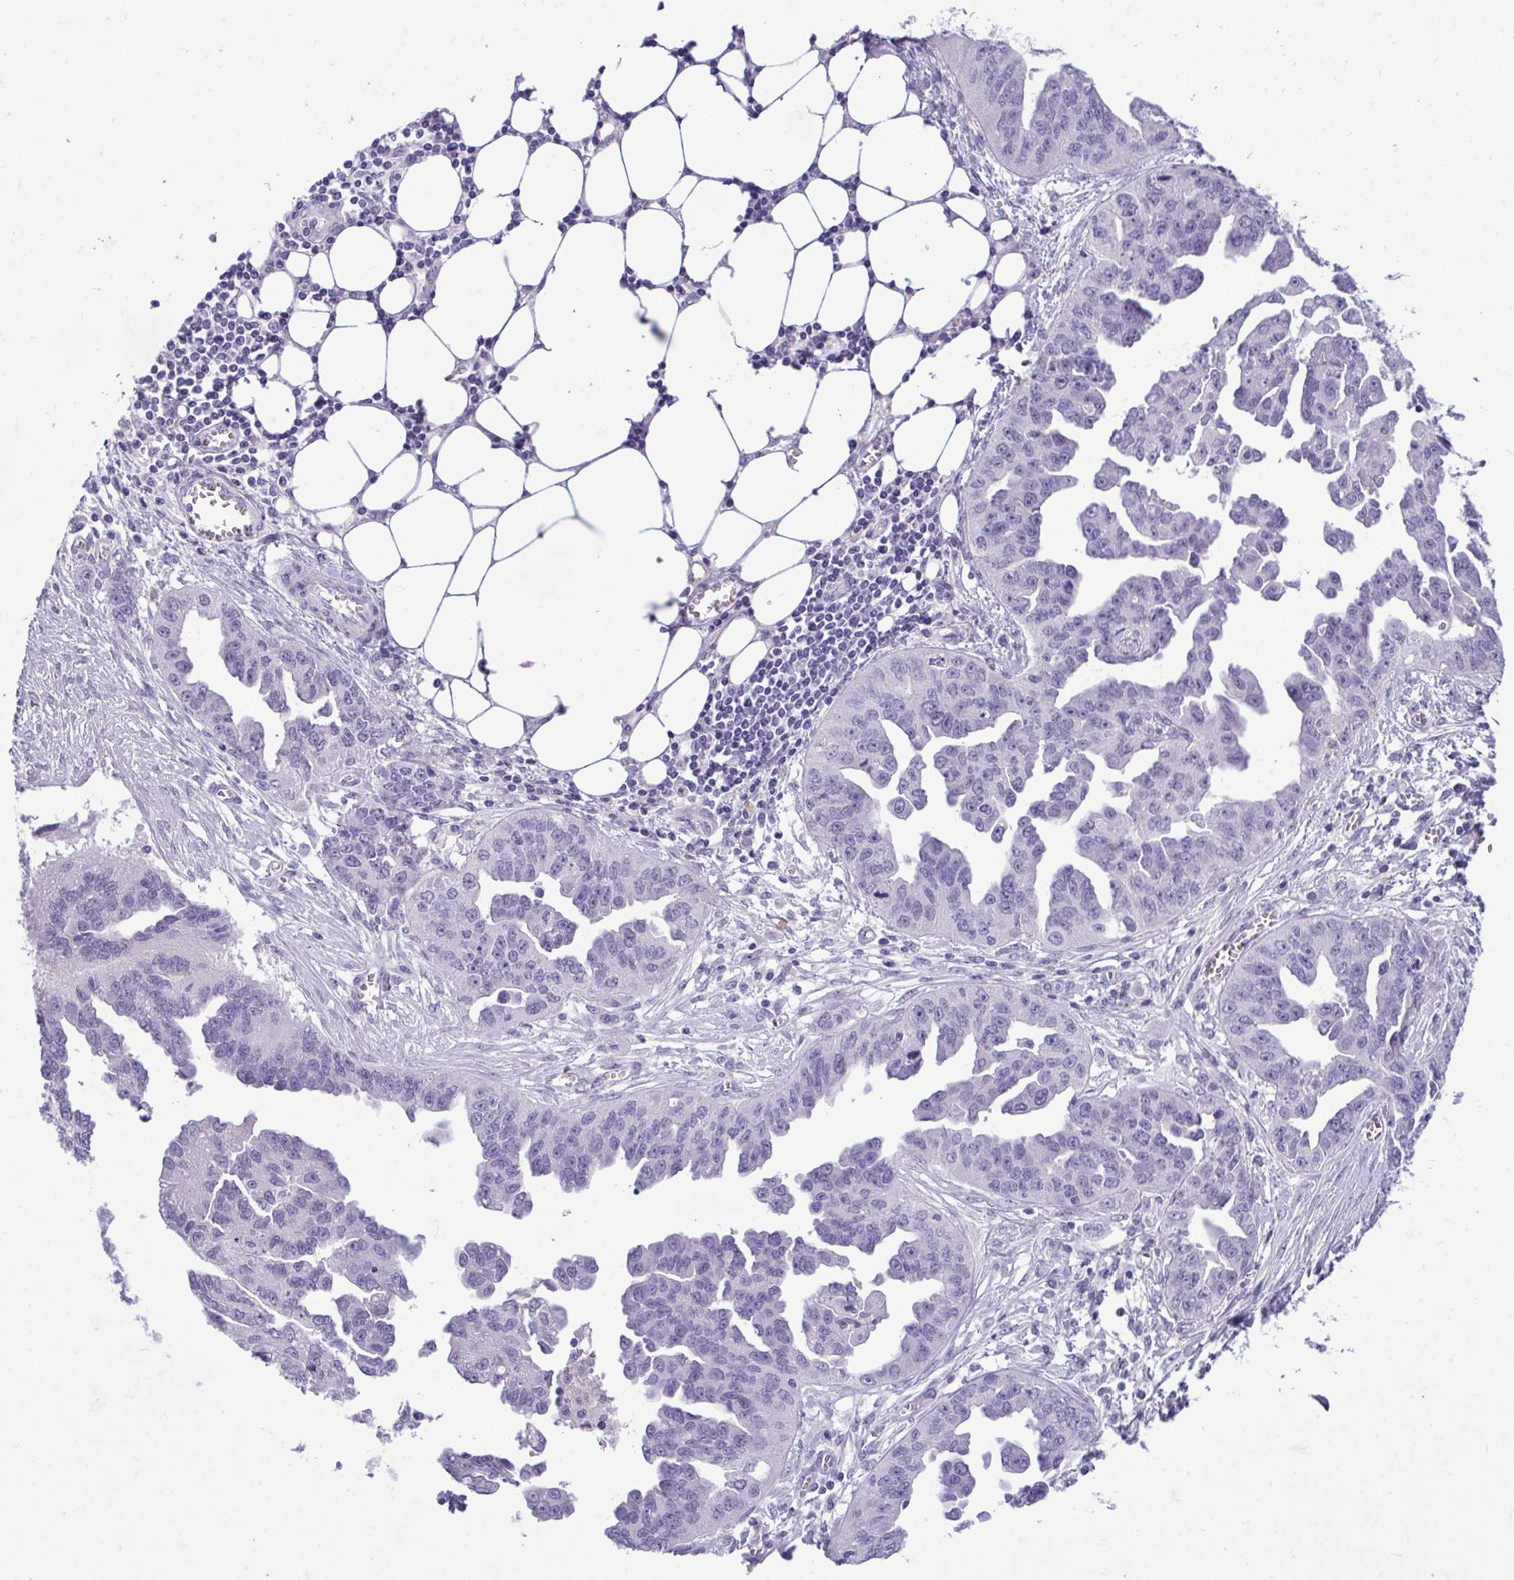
{"staining": {"intensity": "negative", "quantity": "none", "location": "none"}, "tissue": "ovarian cancer", "cell_type": "Tumor cells", "image_type": "cancer", "snomed": [{"axis": "morphology", "description": "Cystadenocarcinoma, serous, NOS"}, {"axis": "topography", "description": "Ovary"}], "caption": "This photomicrograph is of serous cystadenocarcinoma (ovarian) stained with immunohistochemistry to label a protein in brown with the nuclei are counter-stained blue. There is no staining in tumor cells.", "gene": "PIGZ", "patient": {"sex": "female", "age": 75}}